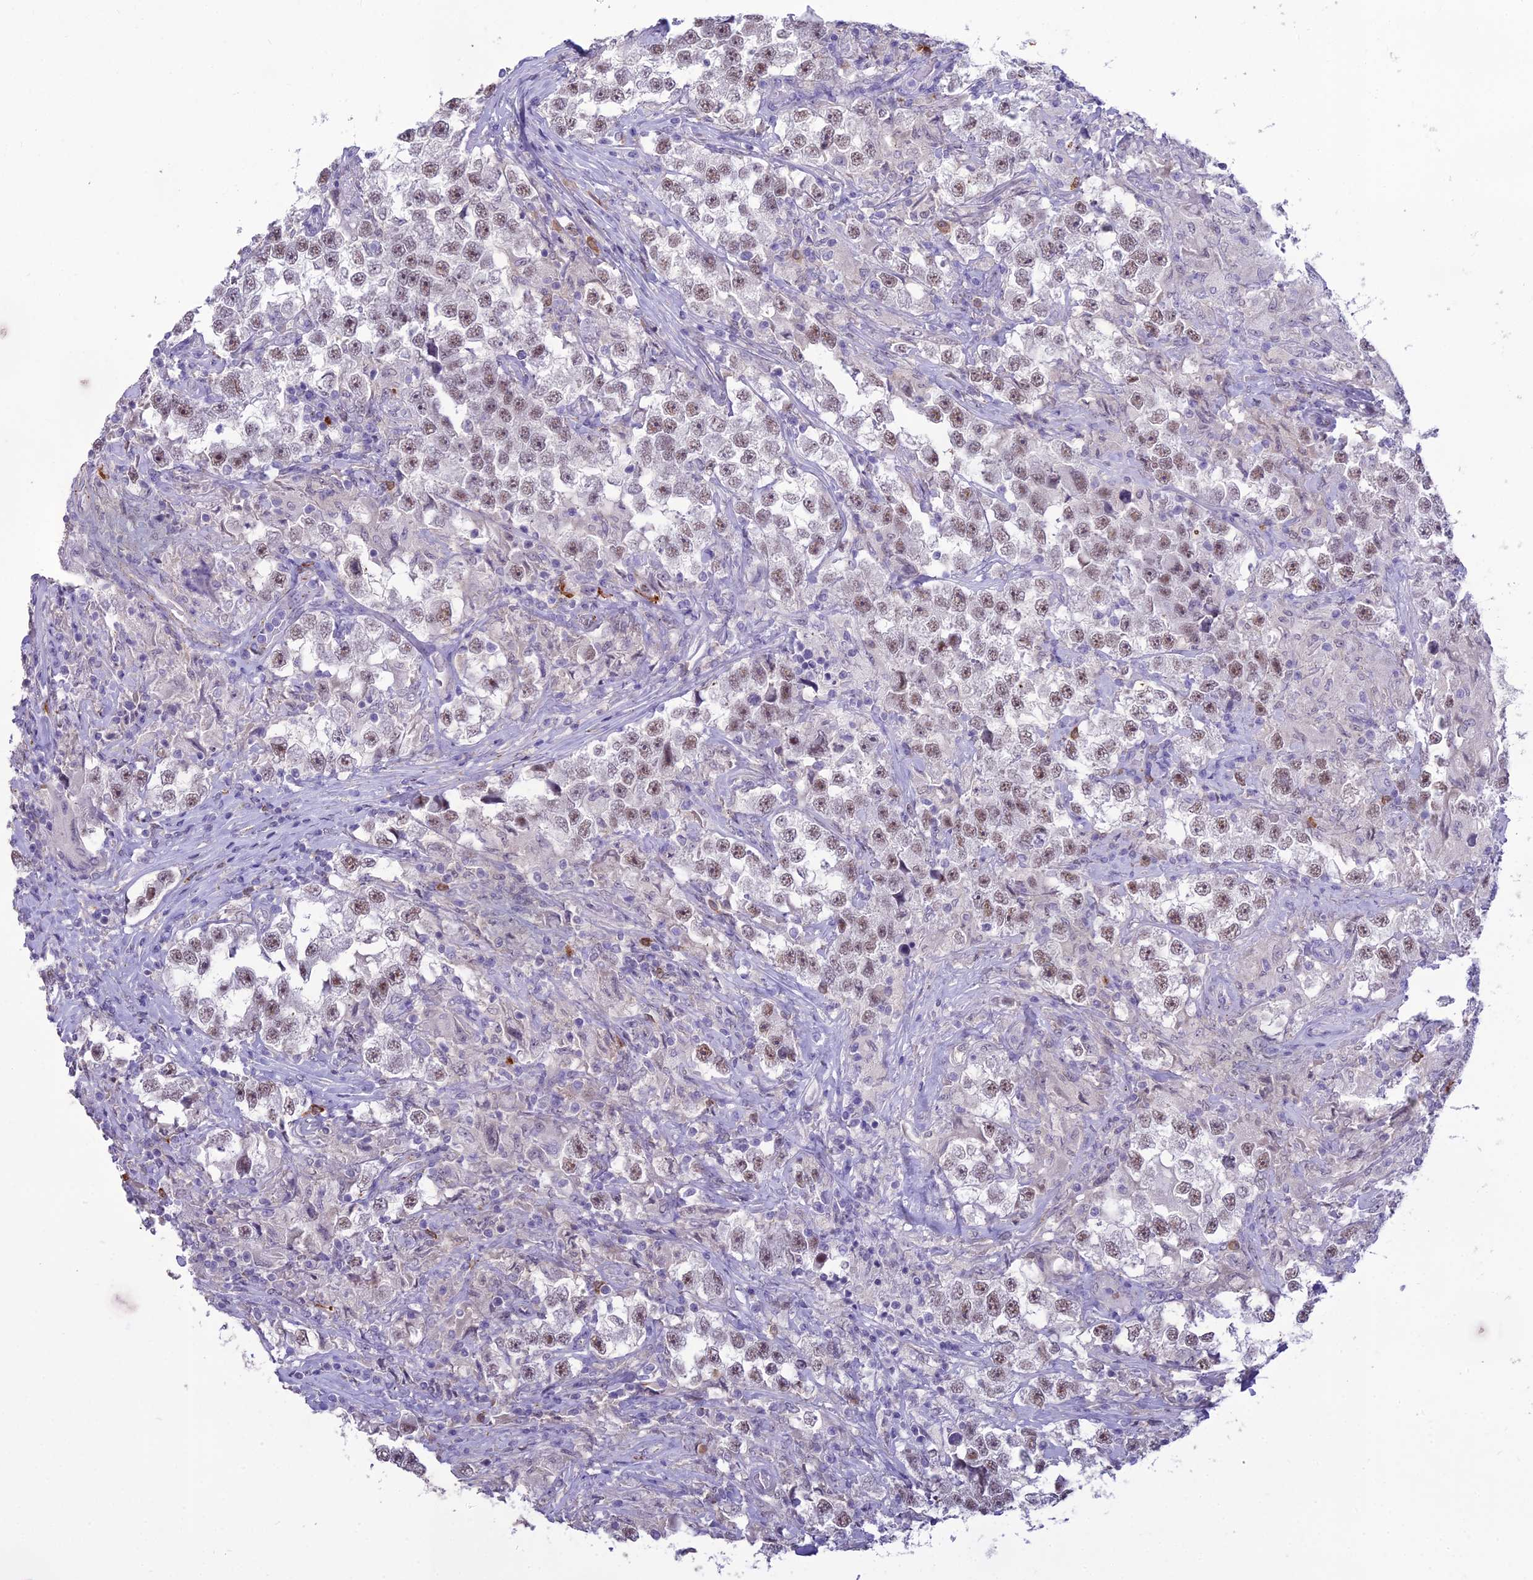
{"staining": {"intensity": "moderate", "quantity": ">75%", "location": "nuclear"}, "tissue": "testis cancer", "cell_type": "Tumor cells", "image_type": "cancer", "snomed": [{"axis": "morphology", "description": "Seminoma, NOS"}, {"axis": "topography", "description": "Testis"}], "caption": "Protein analysis of testis cancer tissue exhibits moderate nuclear positivity in about >75% of tumor cells.", "gene": "BLNK", "patient": {"sex": "male", "age": 46}}